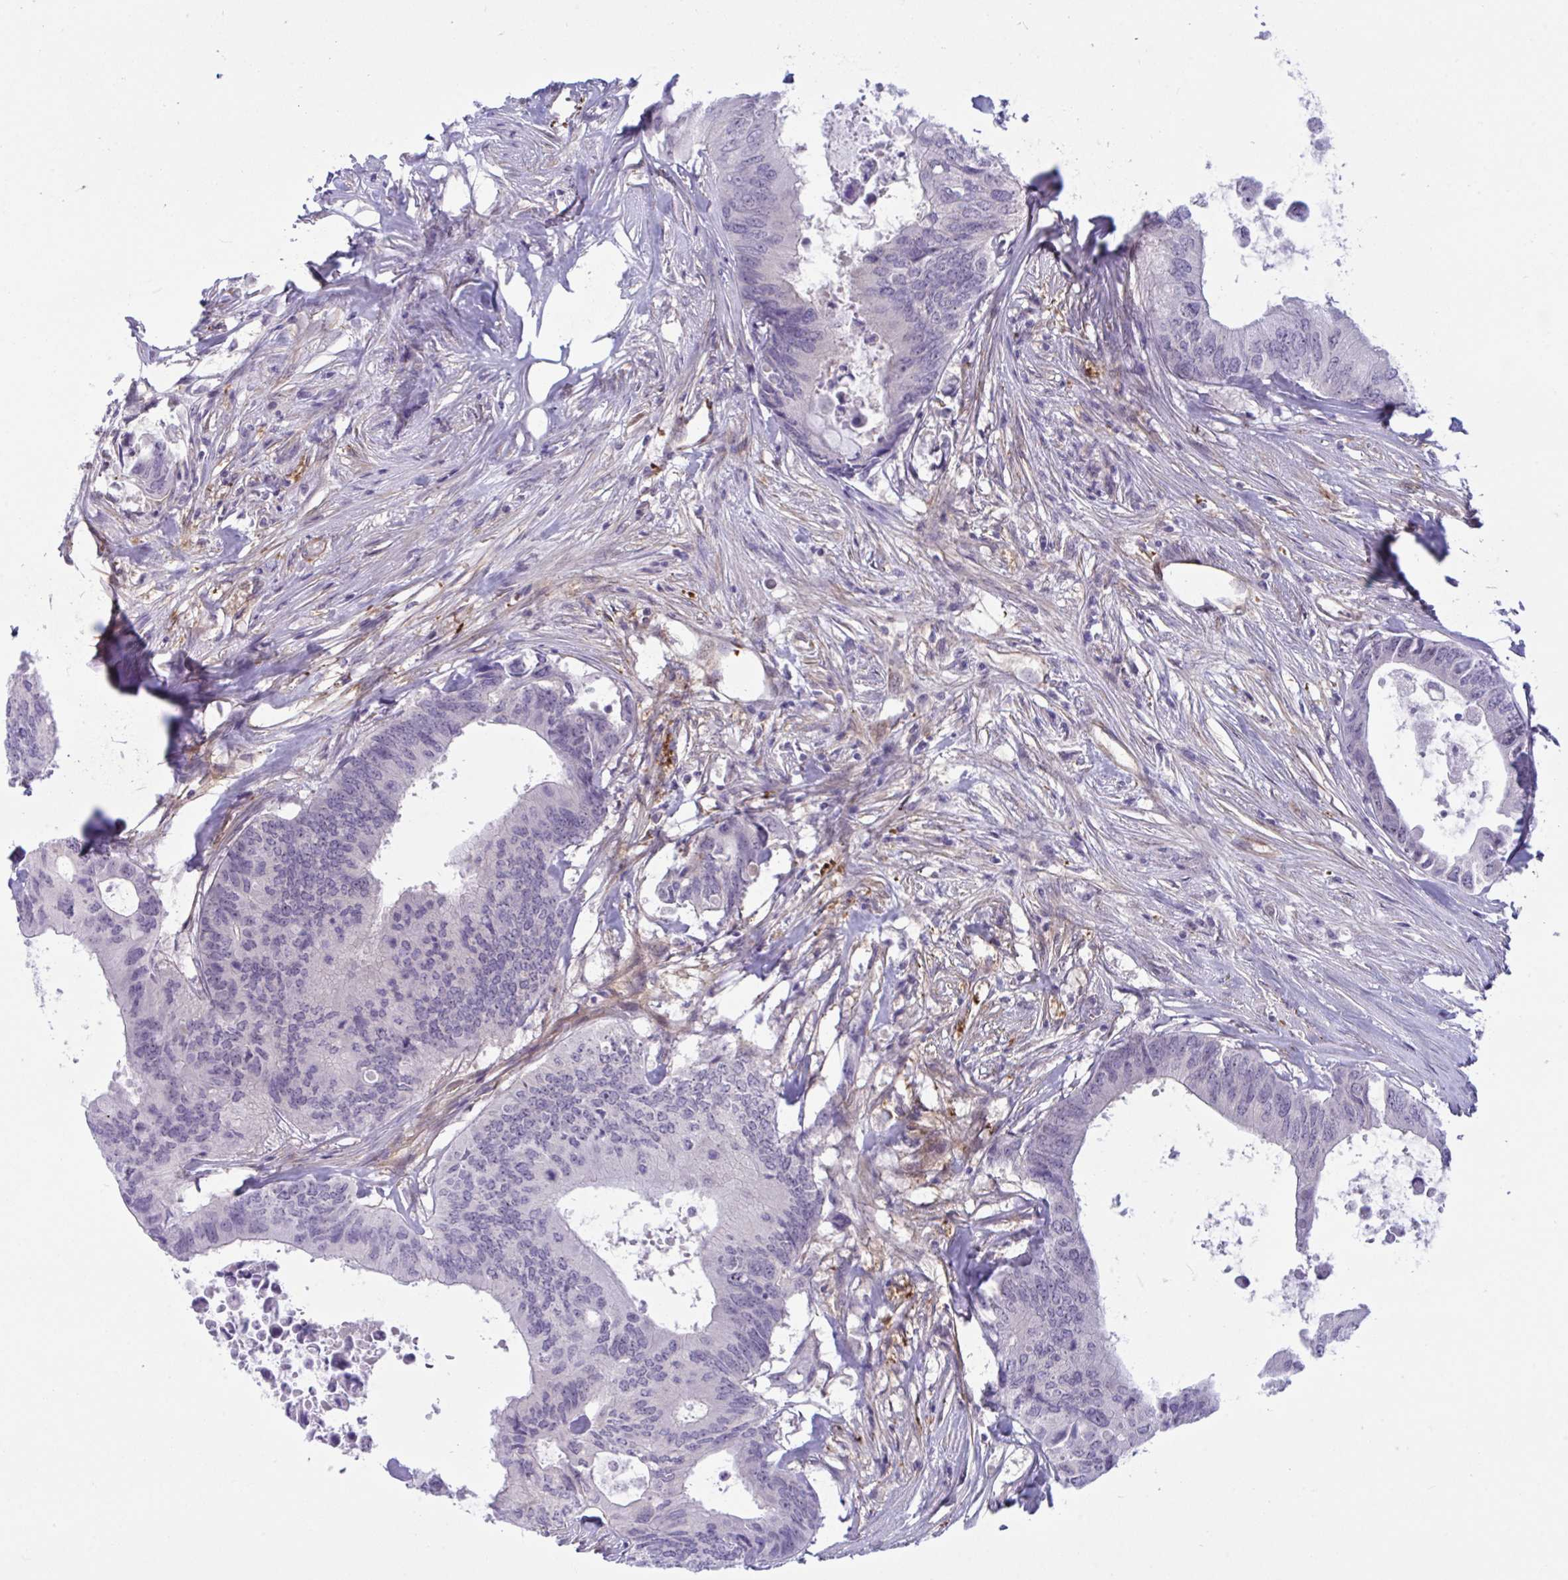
{"staining": {"intensity": "negative", "quantity": "none", "location": "none"}, "tissue": "colorectal cancer", "cell_type": "Tumor cells", "image_type": "cancer", "snomed": [{"axis": "morphology", "description": "Adenocarcinoma, NOS"}, {"axis": "topography", "description": "Colon"}], "caption": "Tumor cells show no significant expression in adenocarcinoma (colorectal).", "gene": "PRRT4", "patient": {"sex": "male", "age": 71}}